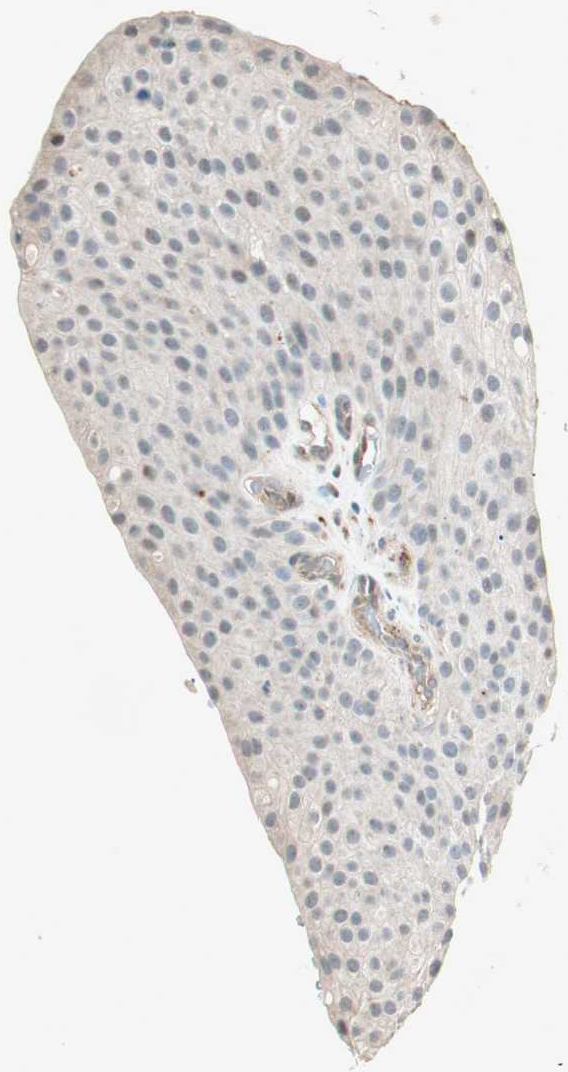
{"staining": {"intensity": "negative", "quantity": "none", "location": "none"}, "tissue": "urothelial cancer", "cell_type": "Tumor cells", "image_type": "cancer", "snomed": [{"axis": "morphology", "description": "Urothelial carcinoma, Low grade"}, {"axis": "topography", "description": "Smooth muscle"}, {"axis": "topography", "description": "Urinary bladder"}], "caption": "A micrograph of urothelial cancer stained for a protein demonstrates no brown staining in tumor cells. (DAB immunohistochemistry (IHC) with hematoxylin counter stain).", "gene": "EPHA6", "patient": {"sex": "male", "age": 60}}